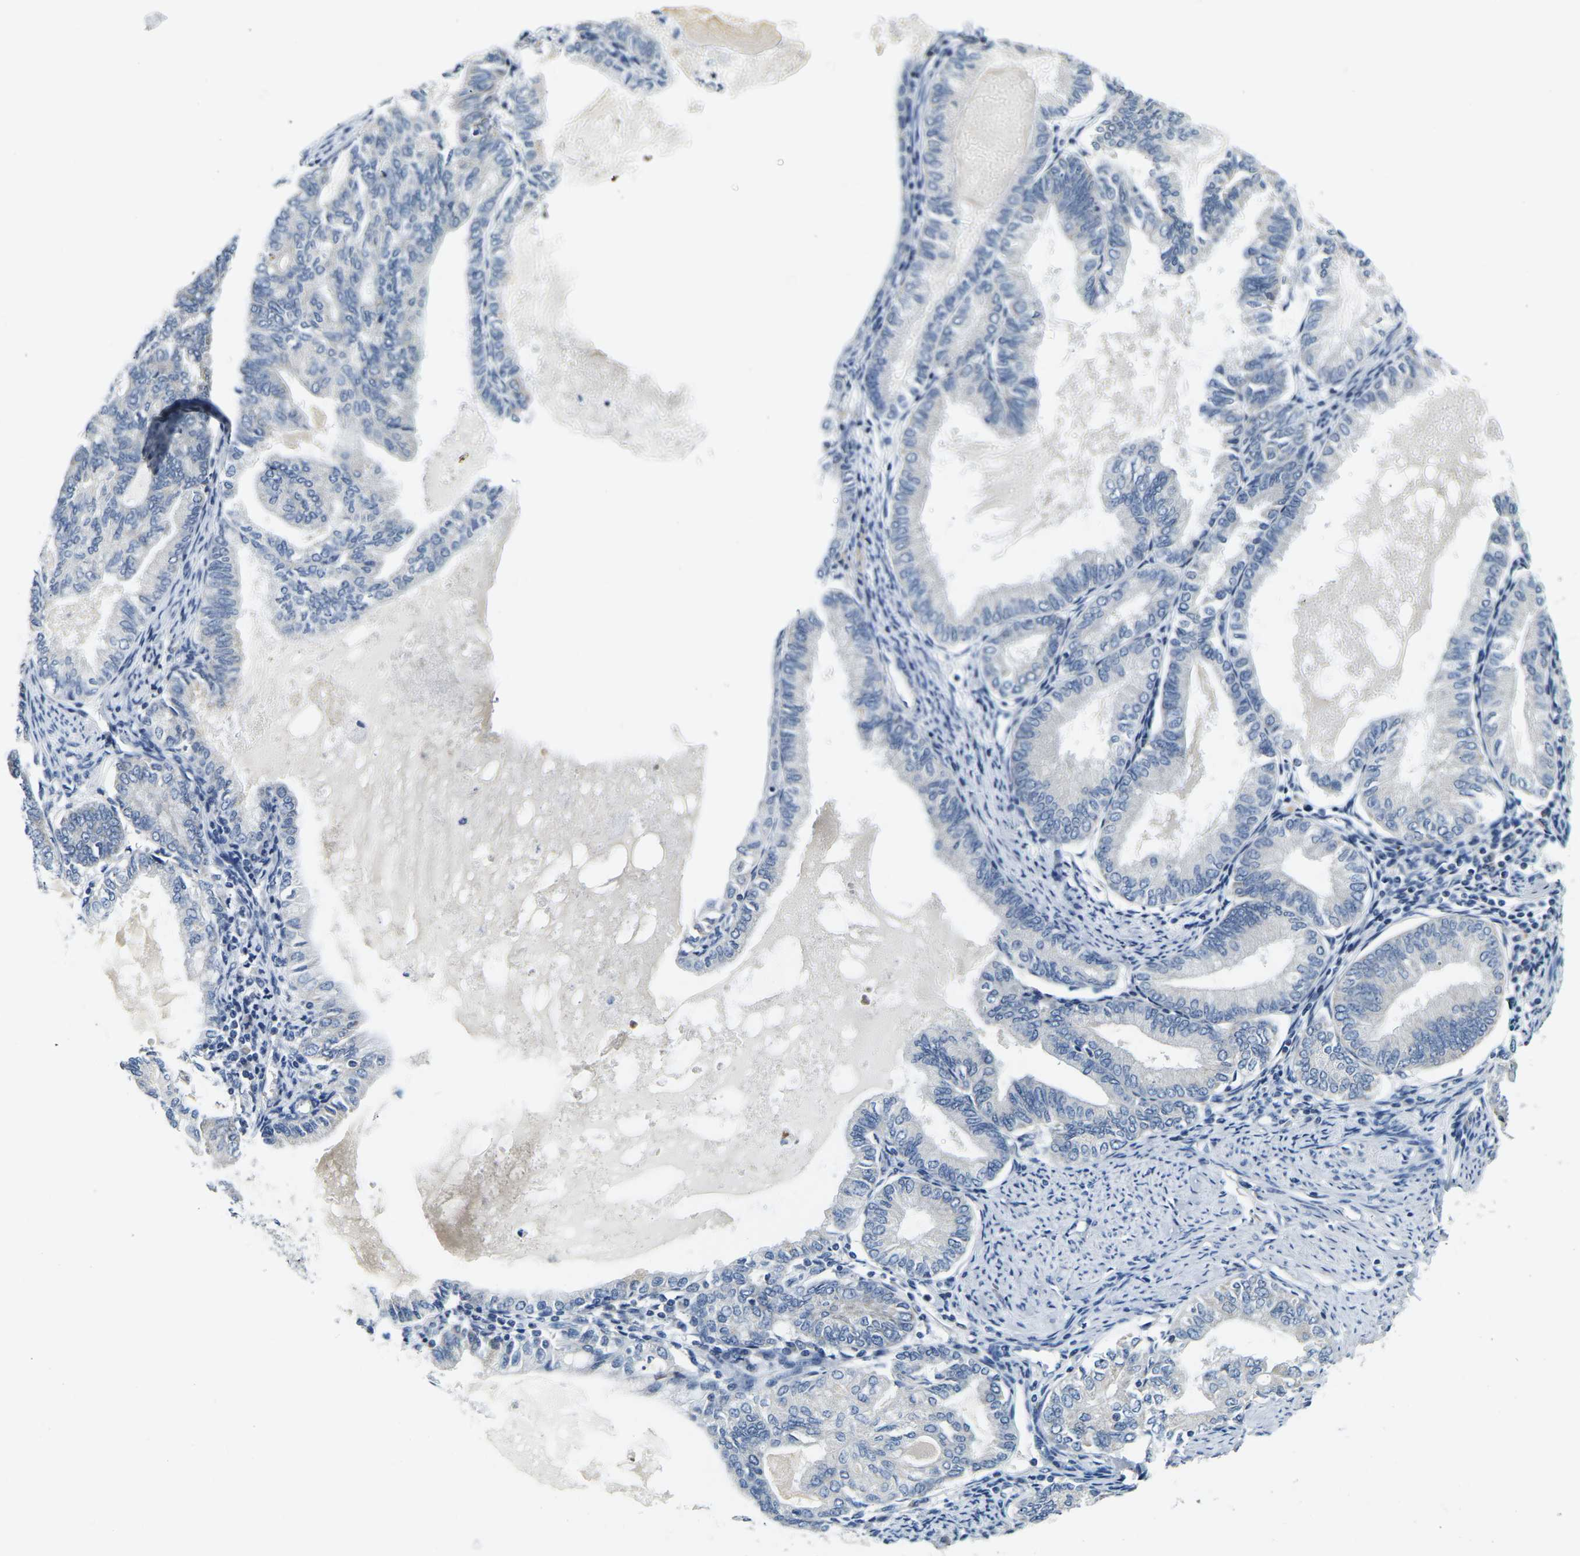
{"staining": {"intensity": "negative", "quantity": "none", "location": "none"}, "tissue": "endometrial cancer", "cell_type": "Tumor cells", "image_type": "cancer", "snomed": [{"axis": "morphology", "description": "Adenocarcinoma, NOS"}, {"axis": "topography", "description": "Endometrium"}], "caption": "DAB (3,3'-diaminobenzidine) immunohistochemical staining of endometrial adenocarcinoma shows no significant expression in tumor cells. (DAB immunohistochemistry with hematoxylin counter stain).", "gene": "SHISAL2B", "patient": {"sex": "female", "age": 86}}